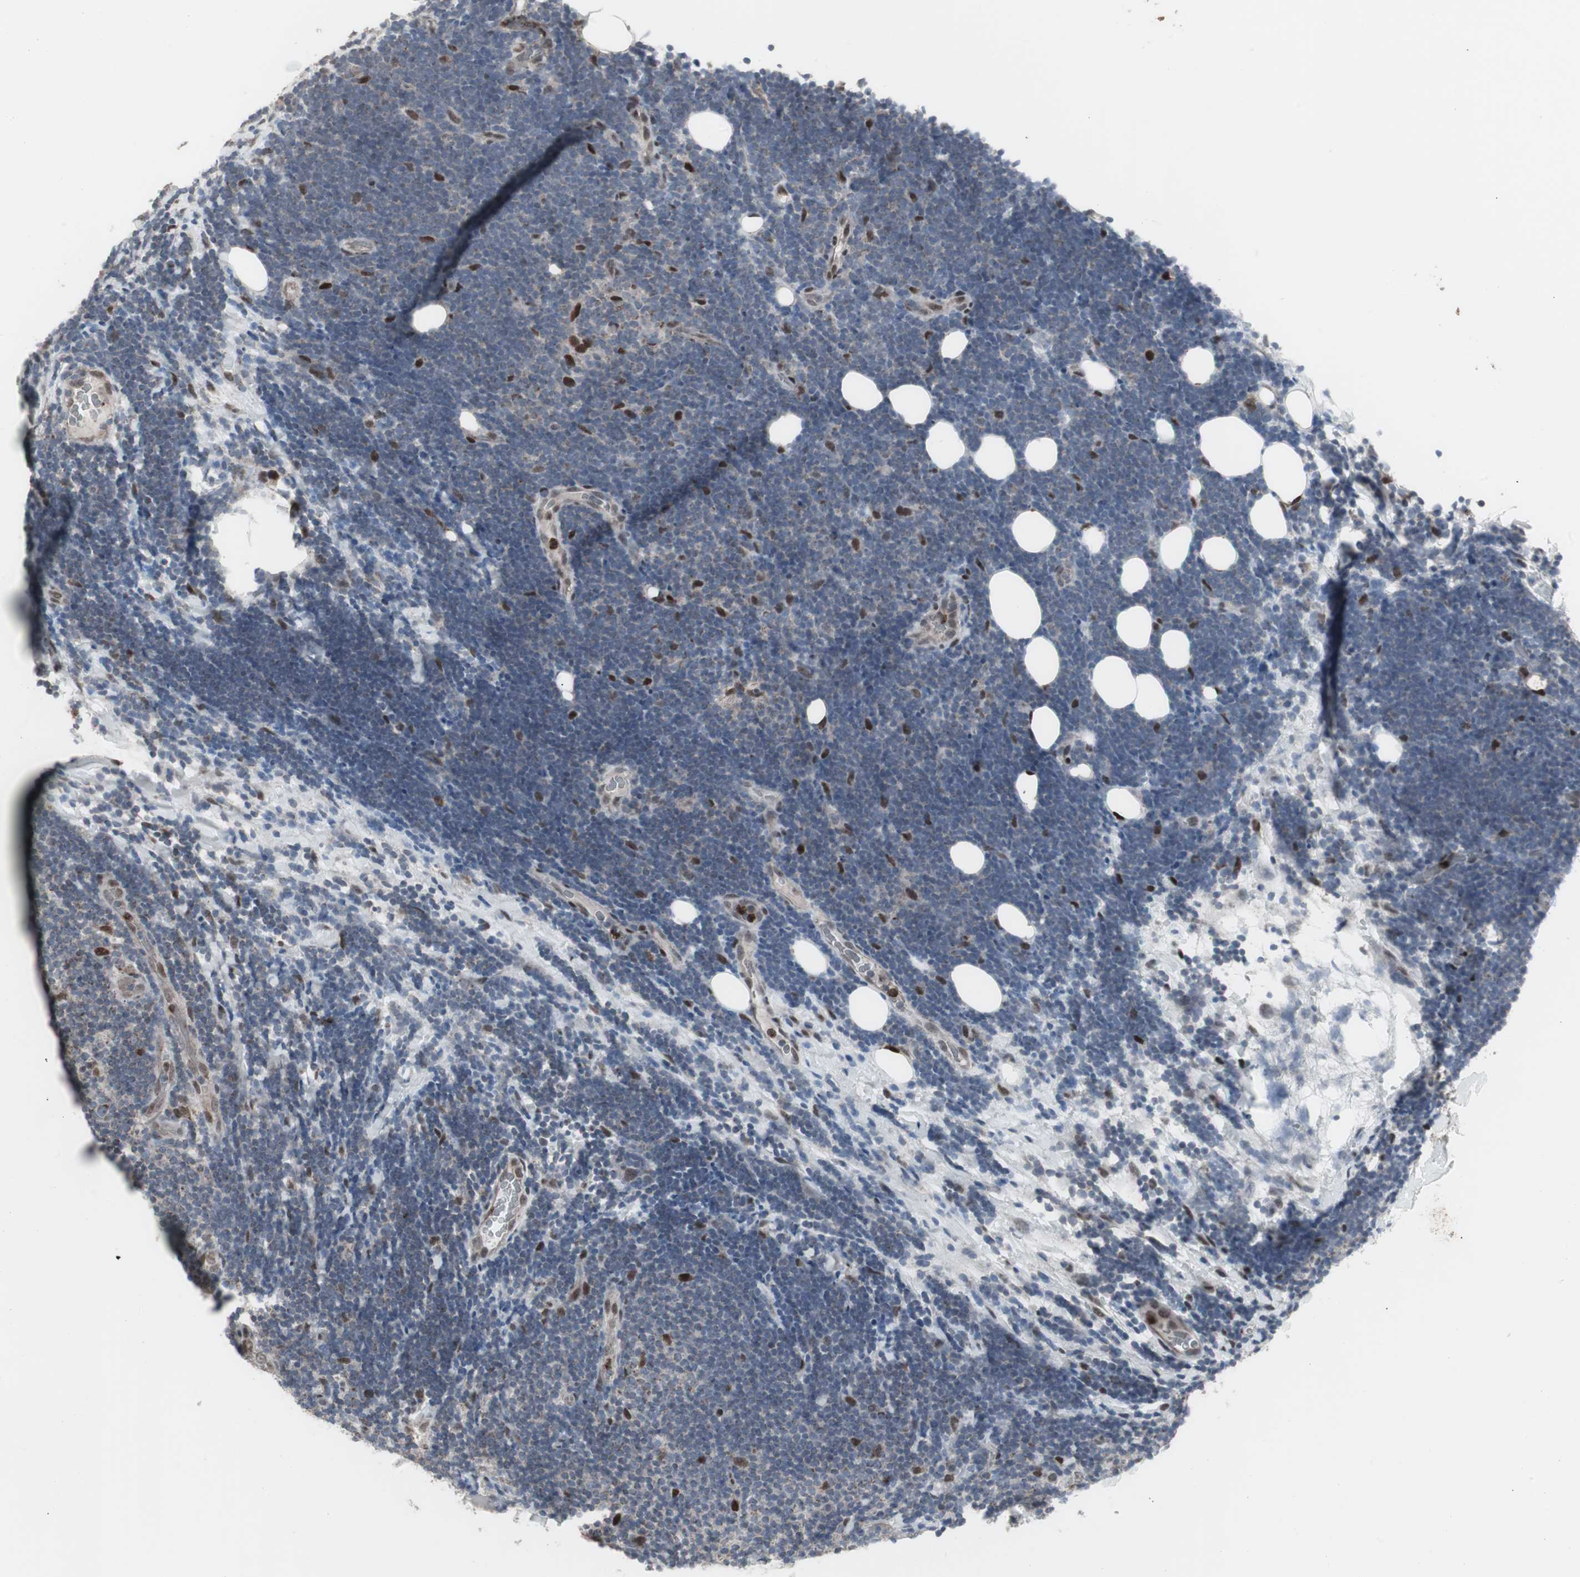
{"staining": {"intensity": "weak", "quantity": "<25%", "location": "cytoplasmic/membranous"}, "tissue": "lymphoma", "cell_type": "Tumor cells", "image_type": "cancer", "snomed": [{"axis": "morphology", "description": "Malignant lymphoma, non-Hodgkin's type, Low grade"}, {"axis": "topography", "description": "Lymph node"}], "caption": "Immunohistochemistry of human malignant lymphoma, non-Hodgkin's type (low-grade) demonstrates no positivity in tumor cells.", "gene": "RXRA", "patient": {"sex": "male", "age": 83}}